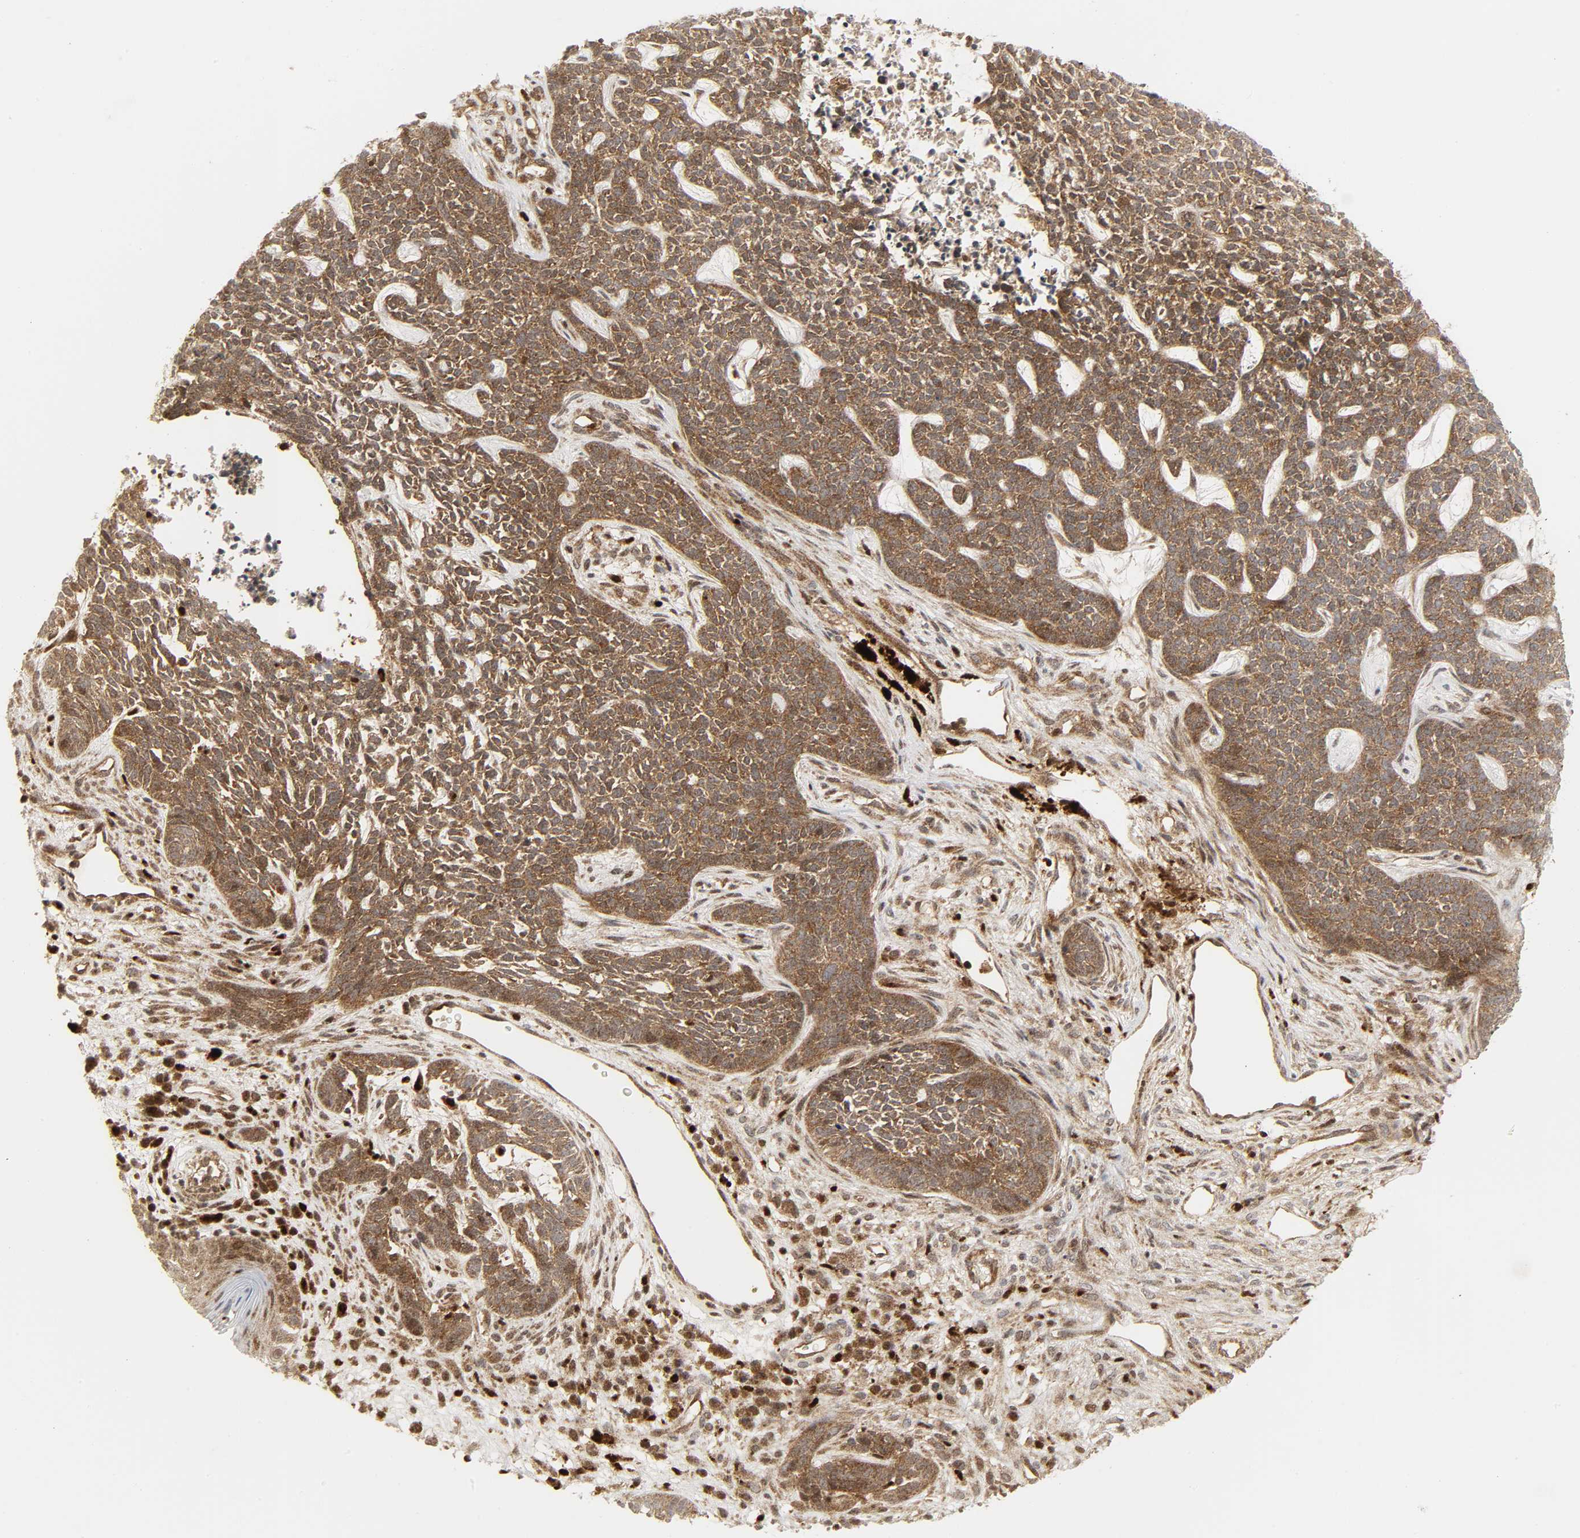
{"staining": {"intensity": "moderate", "quantity": ">75%", "location": "cytoplasmic/membranous"}, "tissue": "skin cancer", "cell_type": "Tumor cells", "image_type": "cancer", "snomed": [{"axis": "morphology", "description": "Basal cell carcinoma"}, {"axis": "topography", "description": "Skin"}], "caption": "The immunohistochemical stain shows moderate cytoplasmic/membranous staining in tumor cells of skin cancer (basal cell carcinoma) tissue.", "gene": "CHUK", "patient": {"sex": "female", "age": 84}}